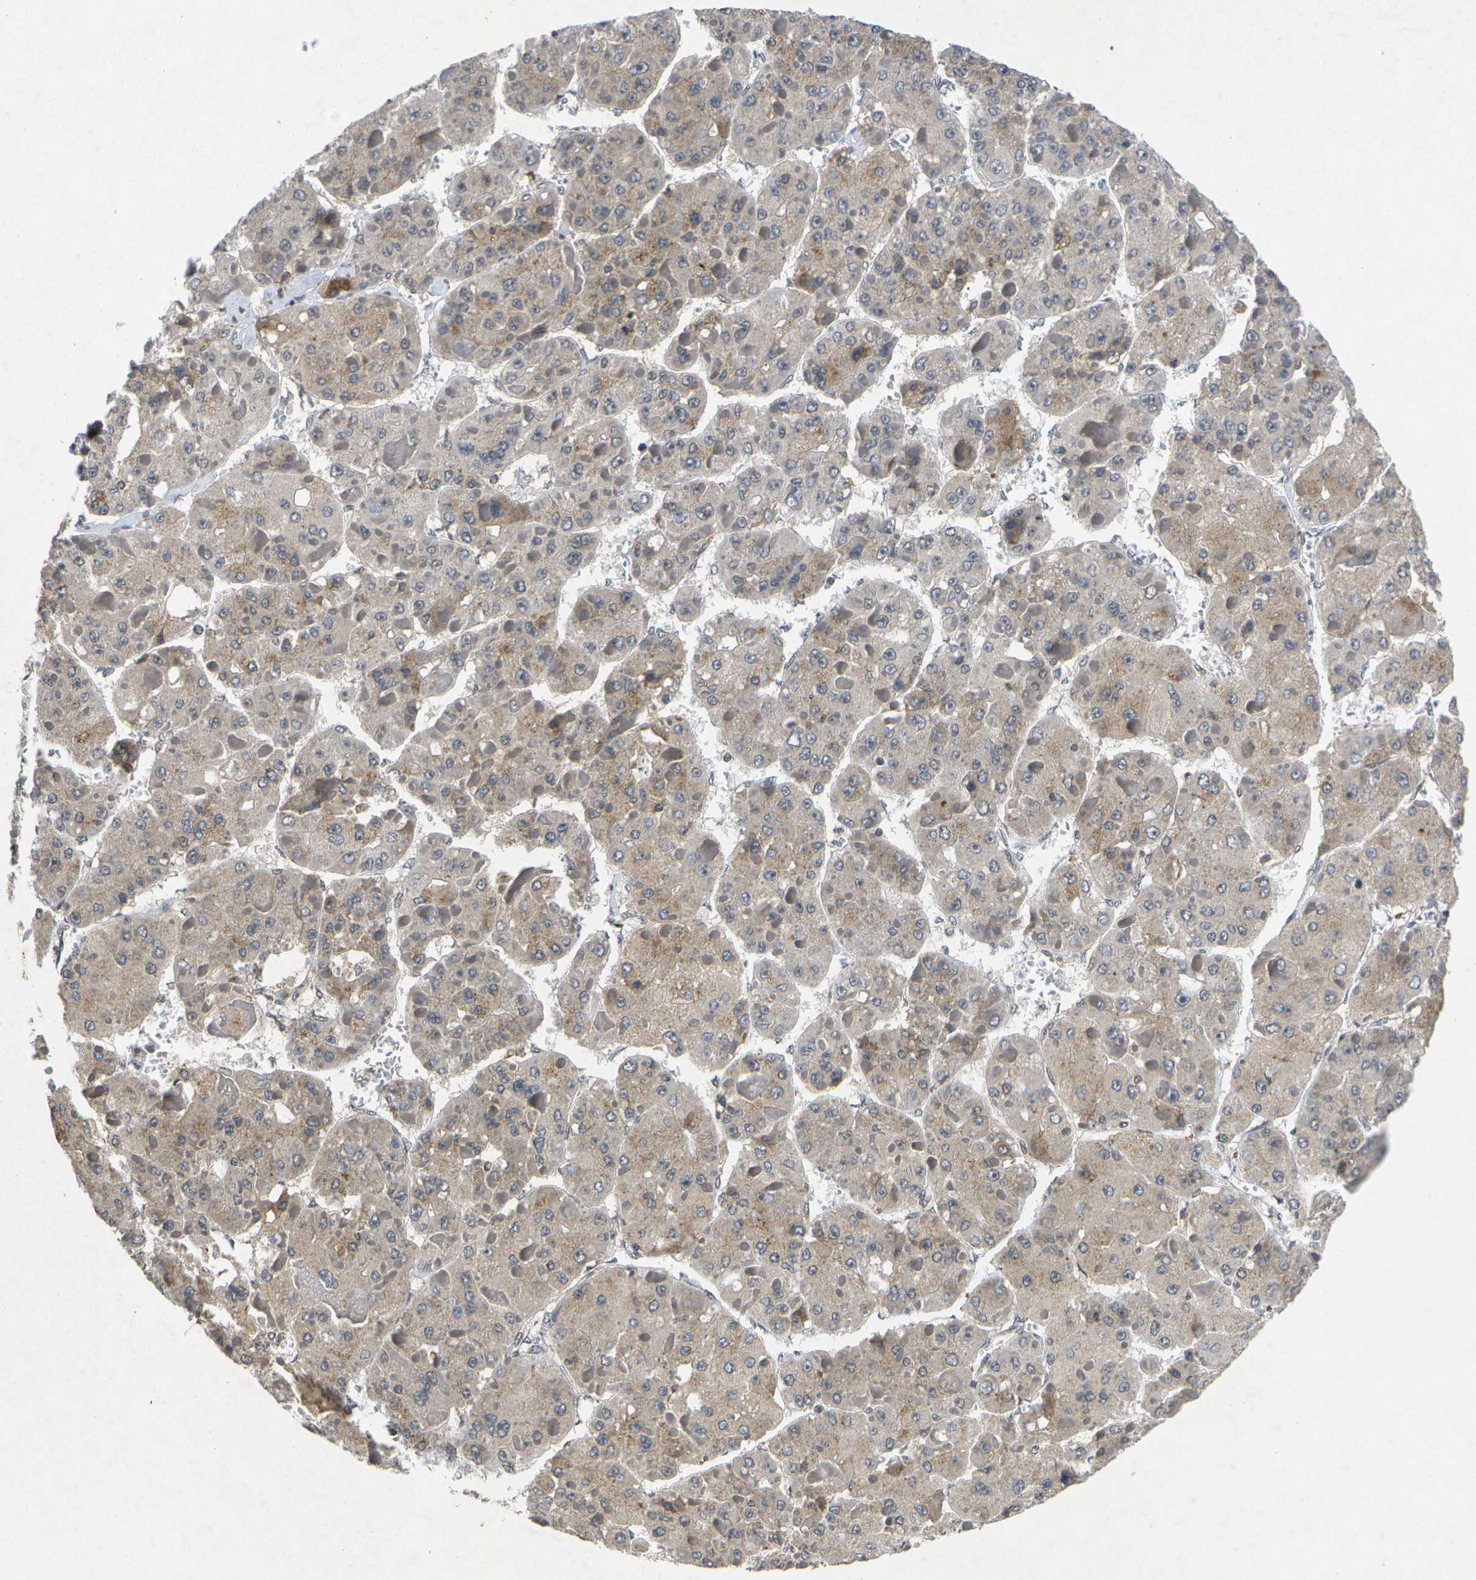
{"staining": {"intensity": "weak", "quantity": "25%-75%", "location": "cytoplasmic/membranous"}, "tissue": "liver cancer", "cell_type": "Tumor cells", "image_type": "cancer", "snomed": [{"axis": "morphology", "description": "Carcinoma, Hepatocellular, NOS"}, {"axis": "topography", "description": "Liver"}], "caption": "Tumor cells reveal low levels of weak cytoplasmic/membranous staining in approximately 25%-75% of cells in liver hepatocellular carcinoma.", "gene": "KDELR1", "patient": {"sex": "female", "age": 73}}